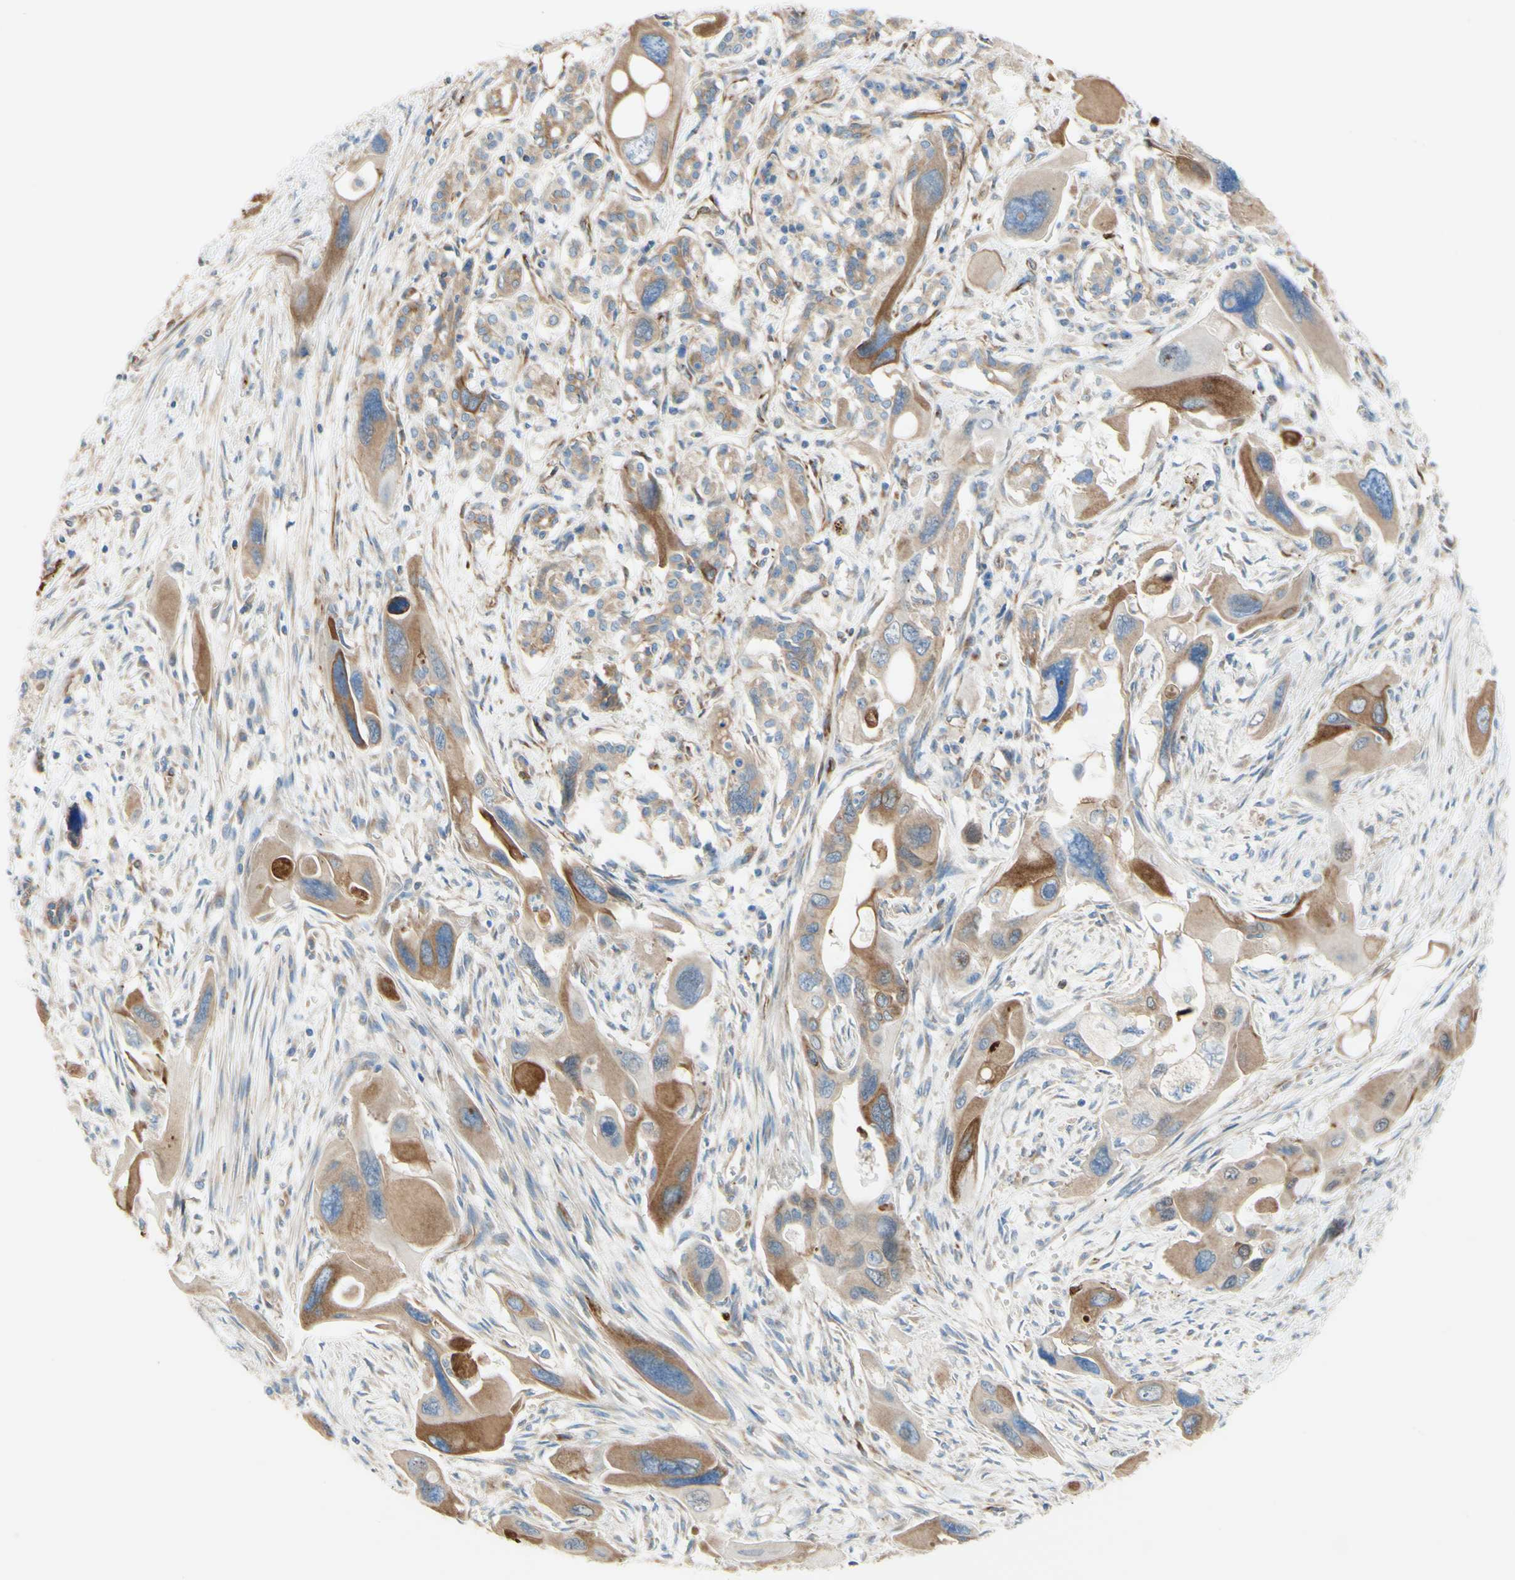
{"staining": {"intensity": "moderate", "quantity": ">75%", "location": "cytoplasmic/membranous"}, "tissue": "pancreatic cancer", "cell_type": "Tumor cells", "image_type": "cancer", "snomed": [{"axis": "morphology", "description": "Adenocarcinoma, NOS"}, {"axis": "topography", "description": "Pancreas"}], "caption": "Protein staining of pancreatic cancer (adenocarcinoma) tissue displays moderate cytoplasmic/membranous expression in about >75% of tumor cells.", "gene": "ENDOD1", "patient": {"sex": "male", "age": 73}}